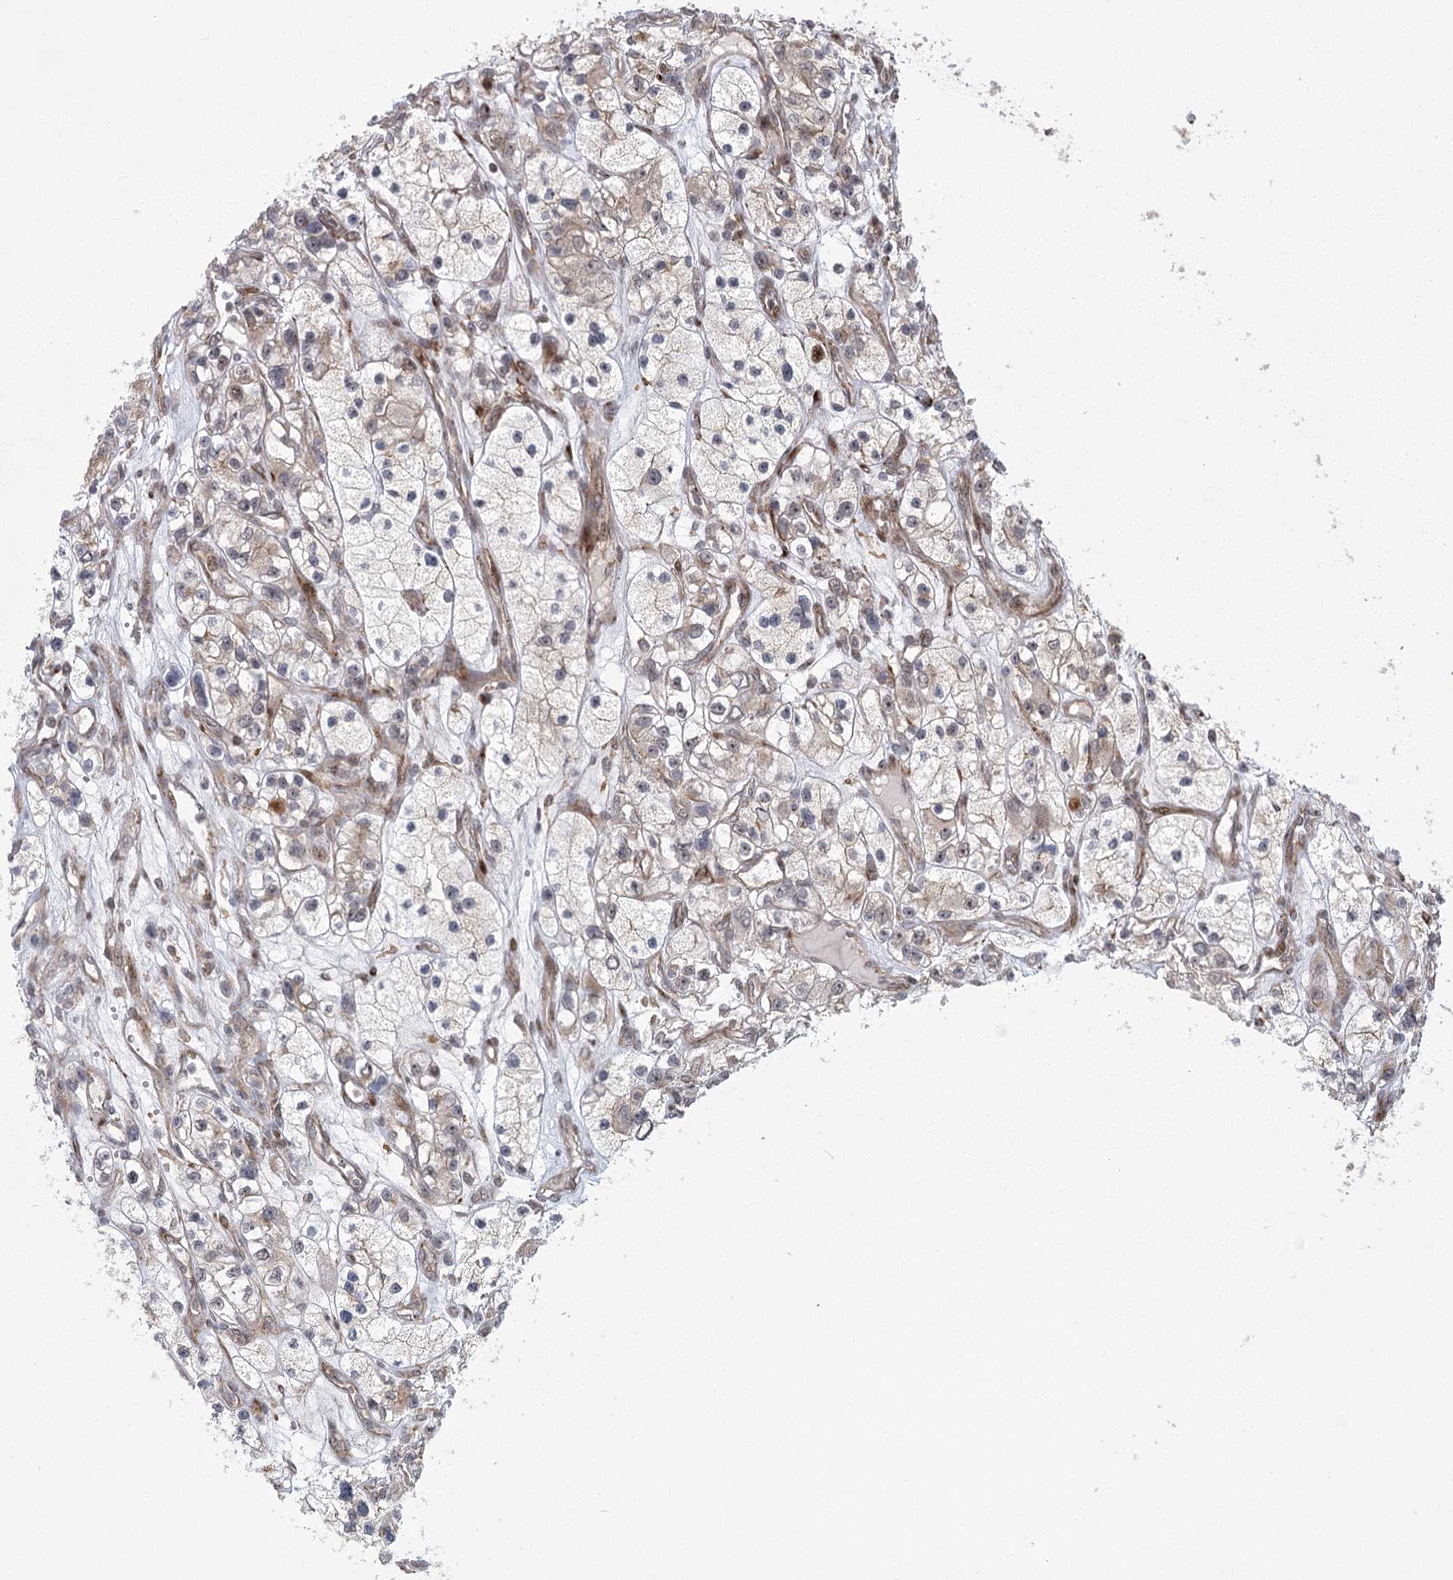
{"staining": {"intensity": "negative", "quantity": "none", "location": "none"}, "tissue": "renal cancer", "cell_type": "Tumor cells", "image_type": "cancer", "snomed": [{"axis": "morphology", "description": "Adenocarcinoma, NOS"}, {"axis": "topography", "description": "Kidney"}], "caption": "High magnification brightfield microscopy of renal cancer stained with DAB (3,3'-diaminobenzidine) (brown) and counterstained with hematoxylin (blue): tumor cells show no significant staining.", "gene": "PARM1", "patient": {"sex": "female", "age": 57}}